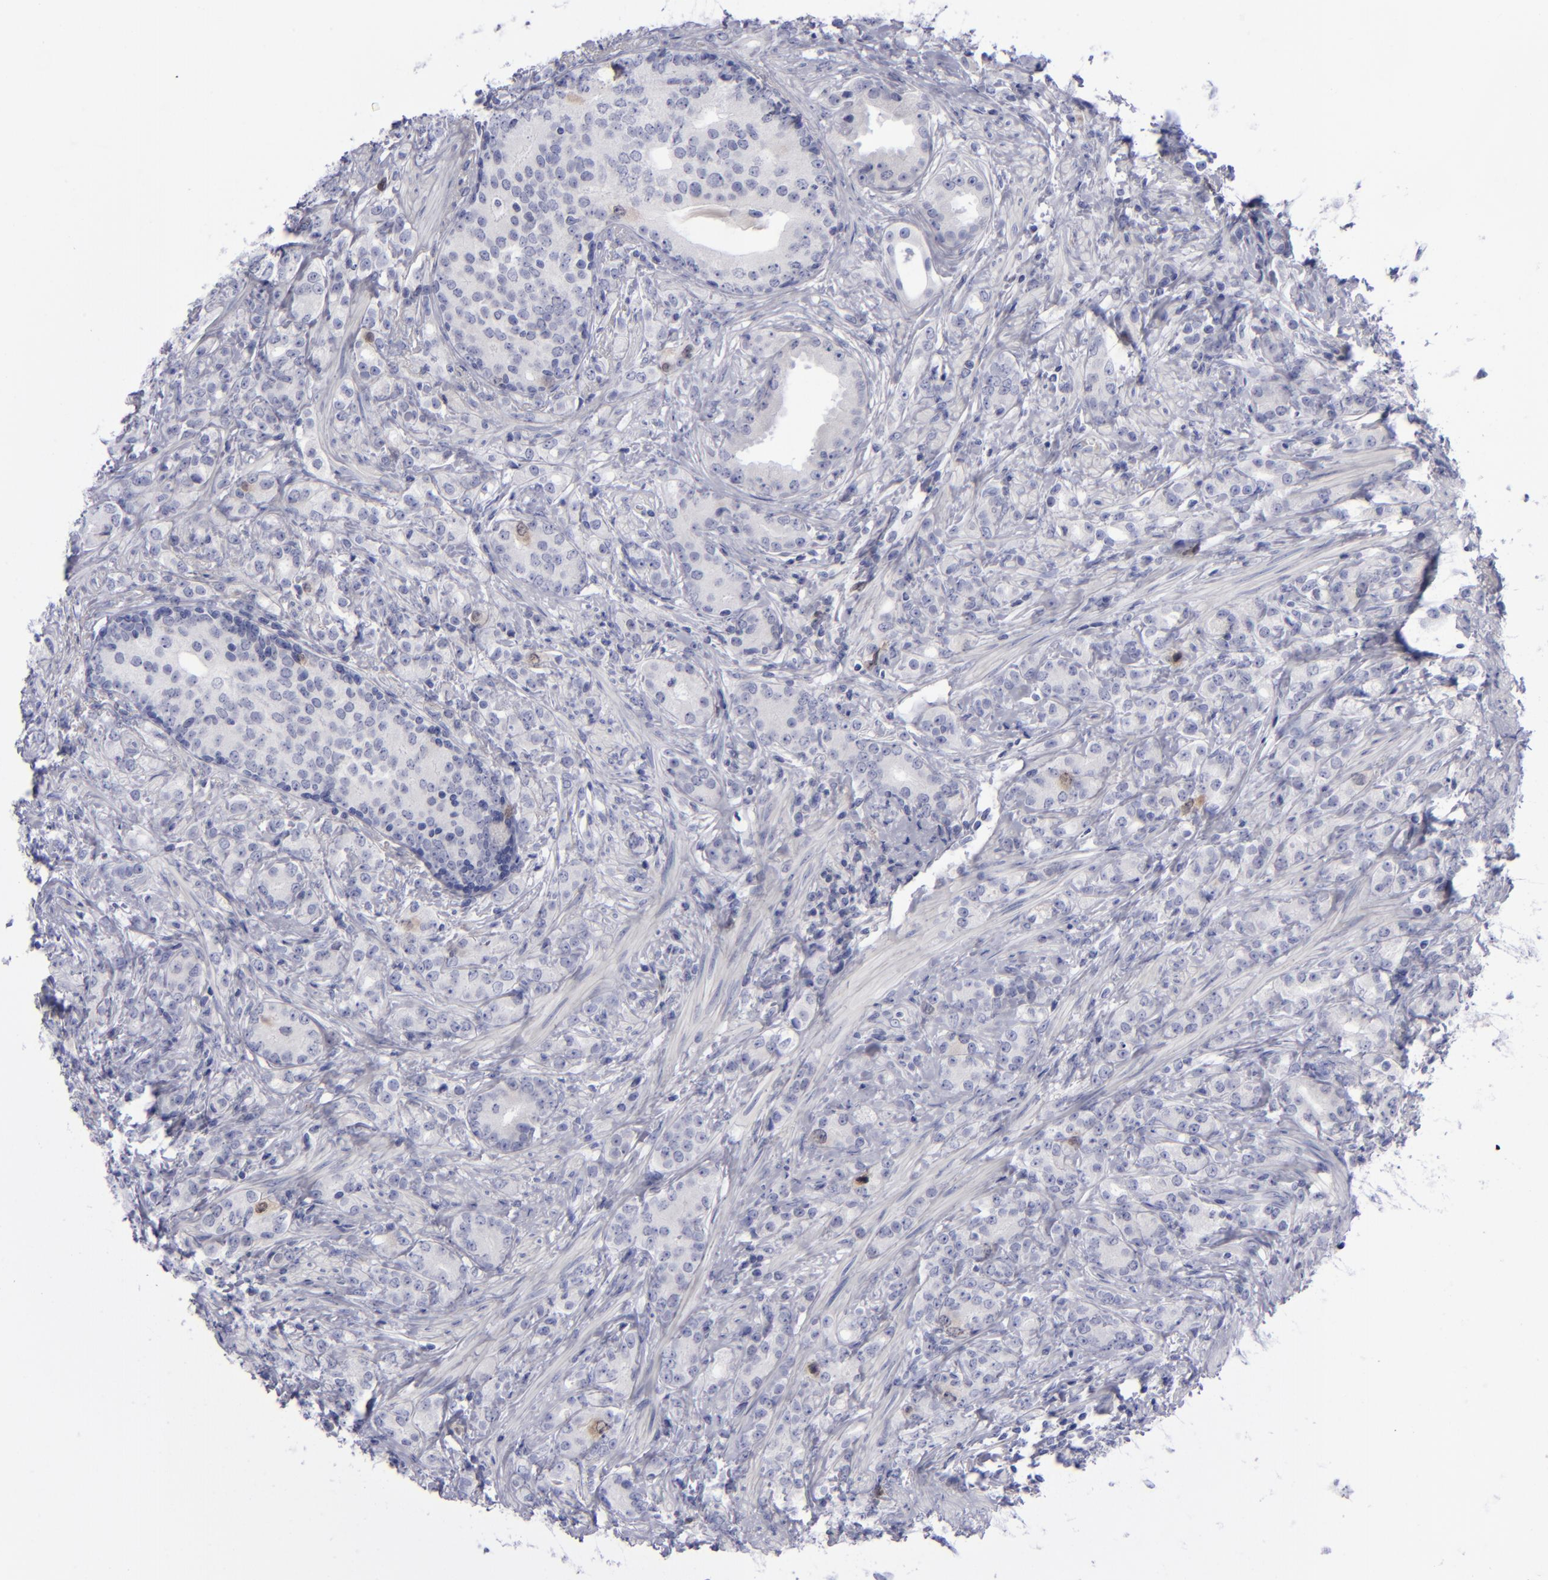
{"staining": {"intensity": "weak", "quantity": "<25%", "location": "cytoplasmic/membranous"}, "tissue": "prostate cancer", "cell_type": "Tumor cells", "image_type": "cancer", "snomed": [{"axis": "morphology", "description": "Adenocarcinoma, Medium grade"}, {"axis": "topography", "description": "Prostate"}], "caption": "The micrograph exhibits no staining of tumor cells in prostate cancer (adenocarcinoma (medium-grade)).", "gene": "AURKA", "patient": {"sex": "male", "age": 59}}